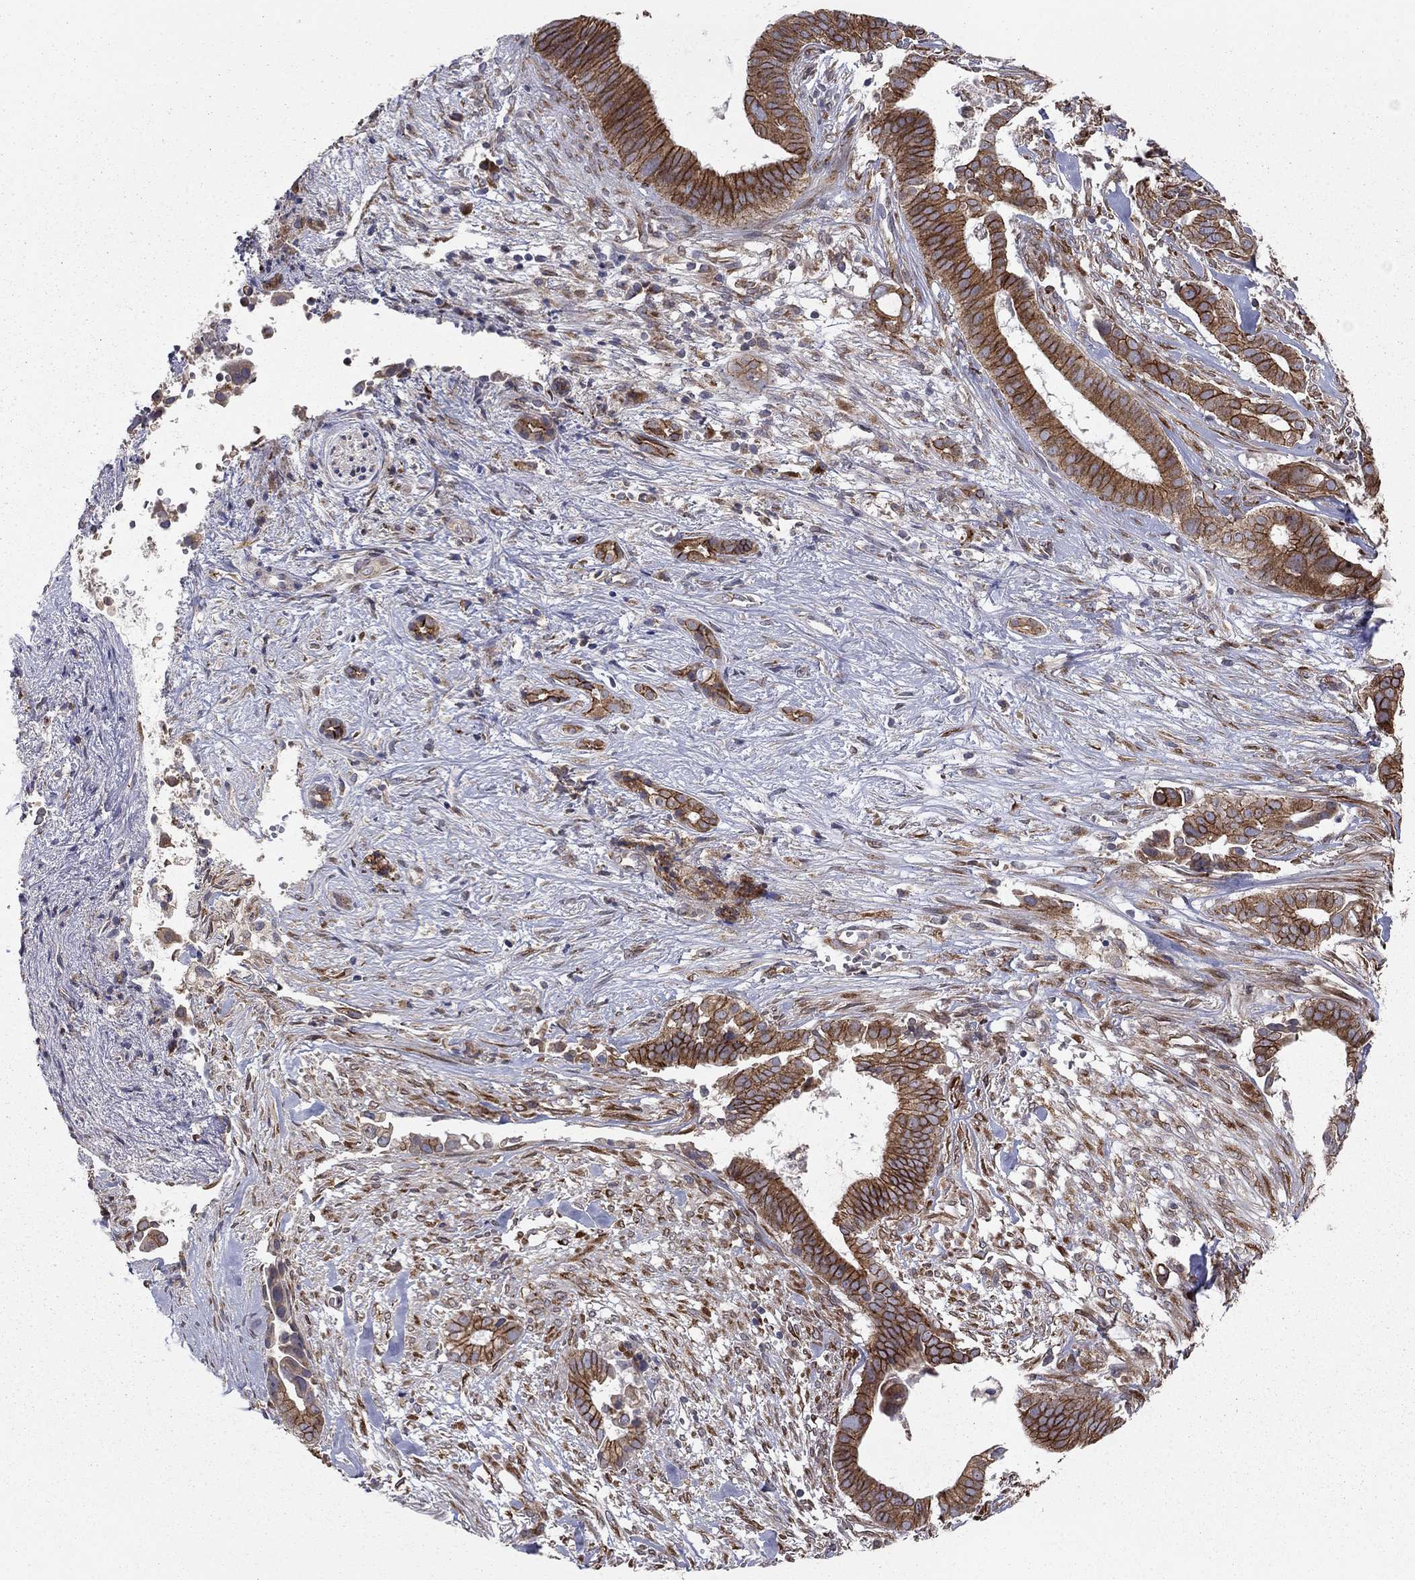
{"staining": {"intensity": "strong", "quantity": ">75%", "location": "cytoplasmic/membranous"}, "tissue": "pancreatic cancer", "cell_type": "Tumor cells", "image_type": "cancer", "snomed": [{"axis": "morphology", "description": "Adenocarcinoma, NOS"}, {"axis": "topography", "description": "Pancreas"}], "caption": "This micrograph reveals pancreatic adenocarcinoma stained with immunohistochemistry to label a protein in brown. The cytoplasmic/membranous of tumor cells show strong positivity for the protein. Nuclei are counter-stained blue.", "gene": "YIF1A", "patient": {"sex": "male", "age": 61}}